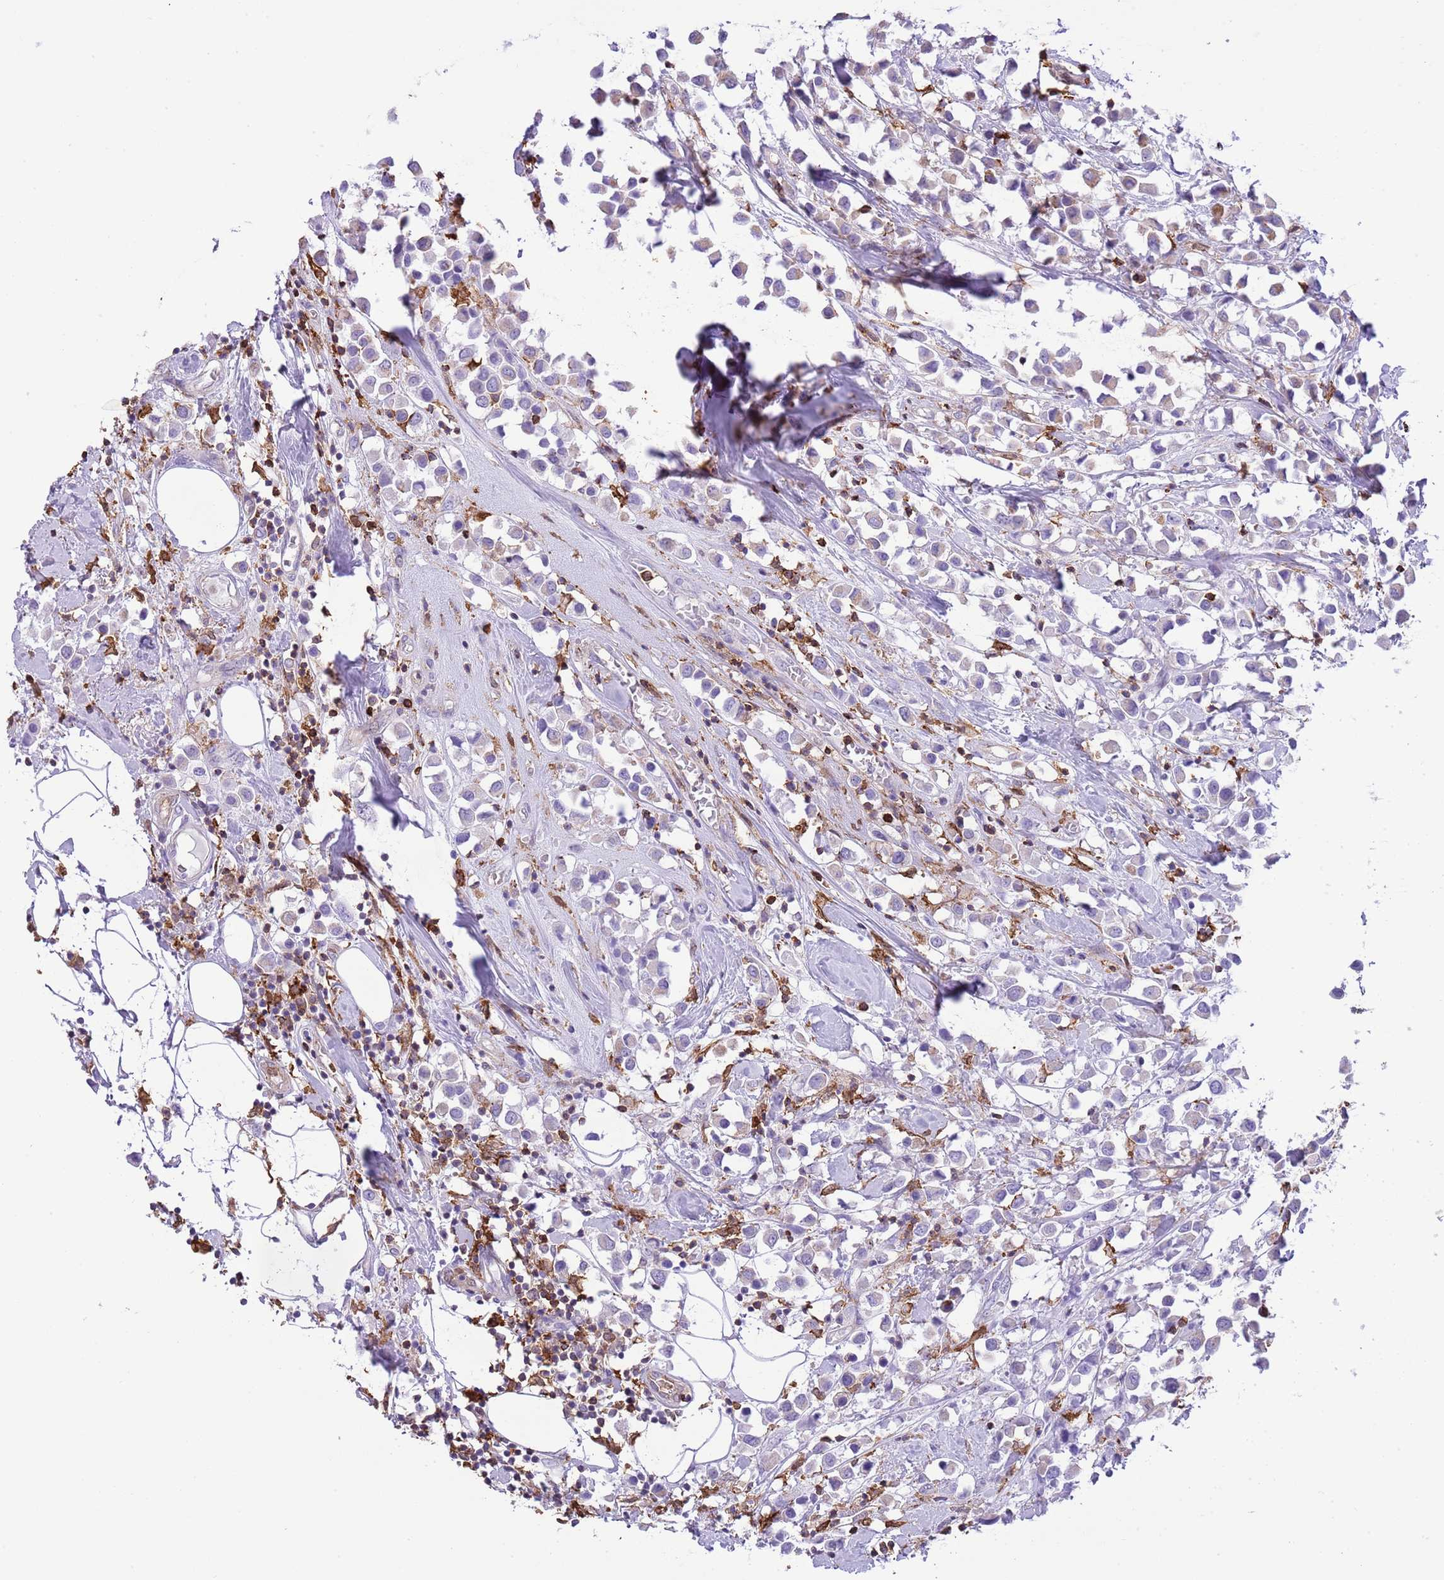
{"staining": {"intensity": "negative", "quantity": "none", "location": "none"}, "tissue": "breast cancer", "cell_type": "Tumor cells", "image_type": "cancer", "snomed": [{"axis": "morphology", "description": "Duct carcinoma"}, {"axis": "topography", "description": "Breast"}], "caption": "IHC histopathology image of breast infiltrating ductal carcinoma stained for a protein (brown), which shows no staining in tumor cells. (Brightfield microscopy of DAB immunohistochemistry at high magnification).", "gene": "EFHD2", "patient": {"sex": "female", "age": 61}}